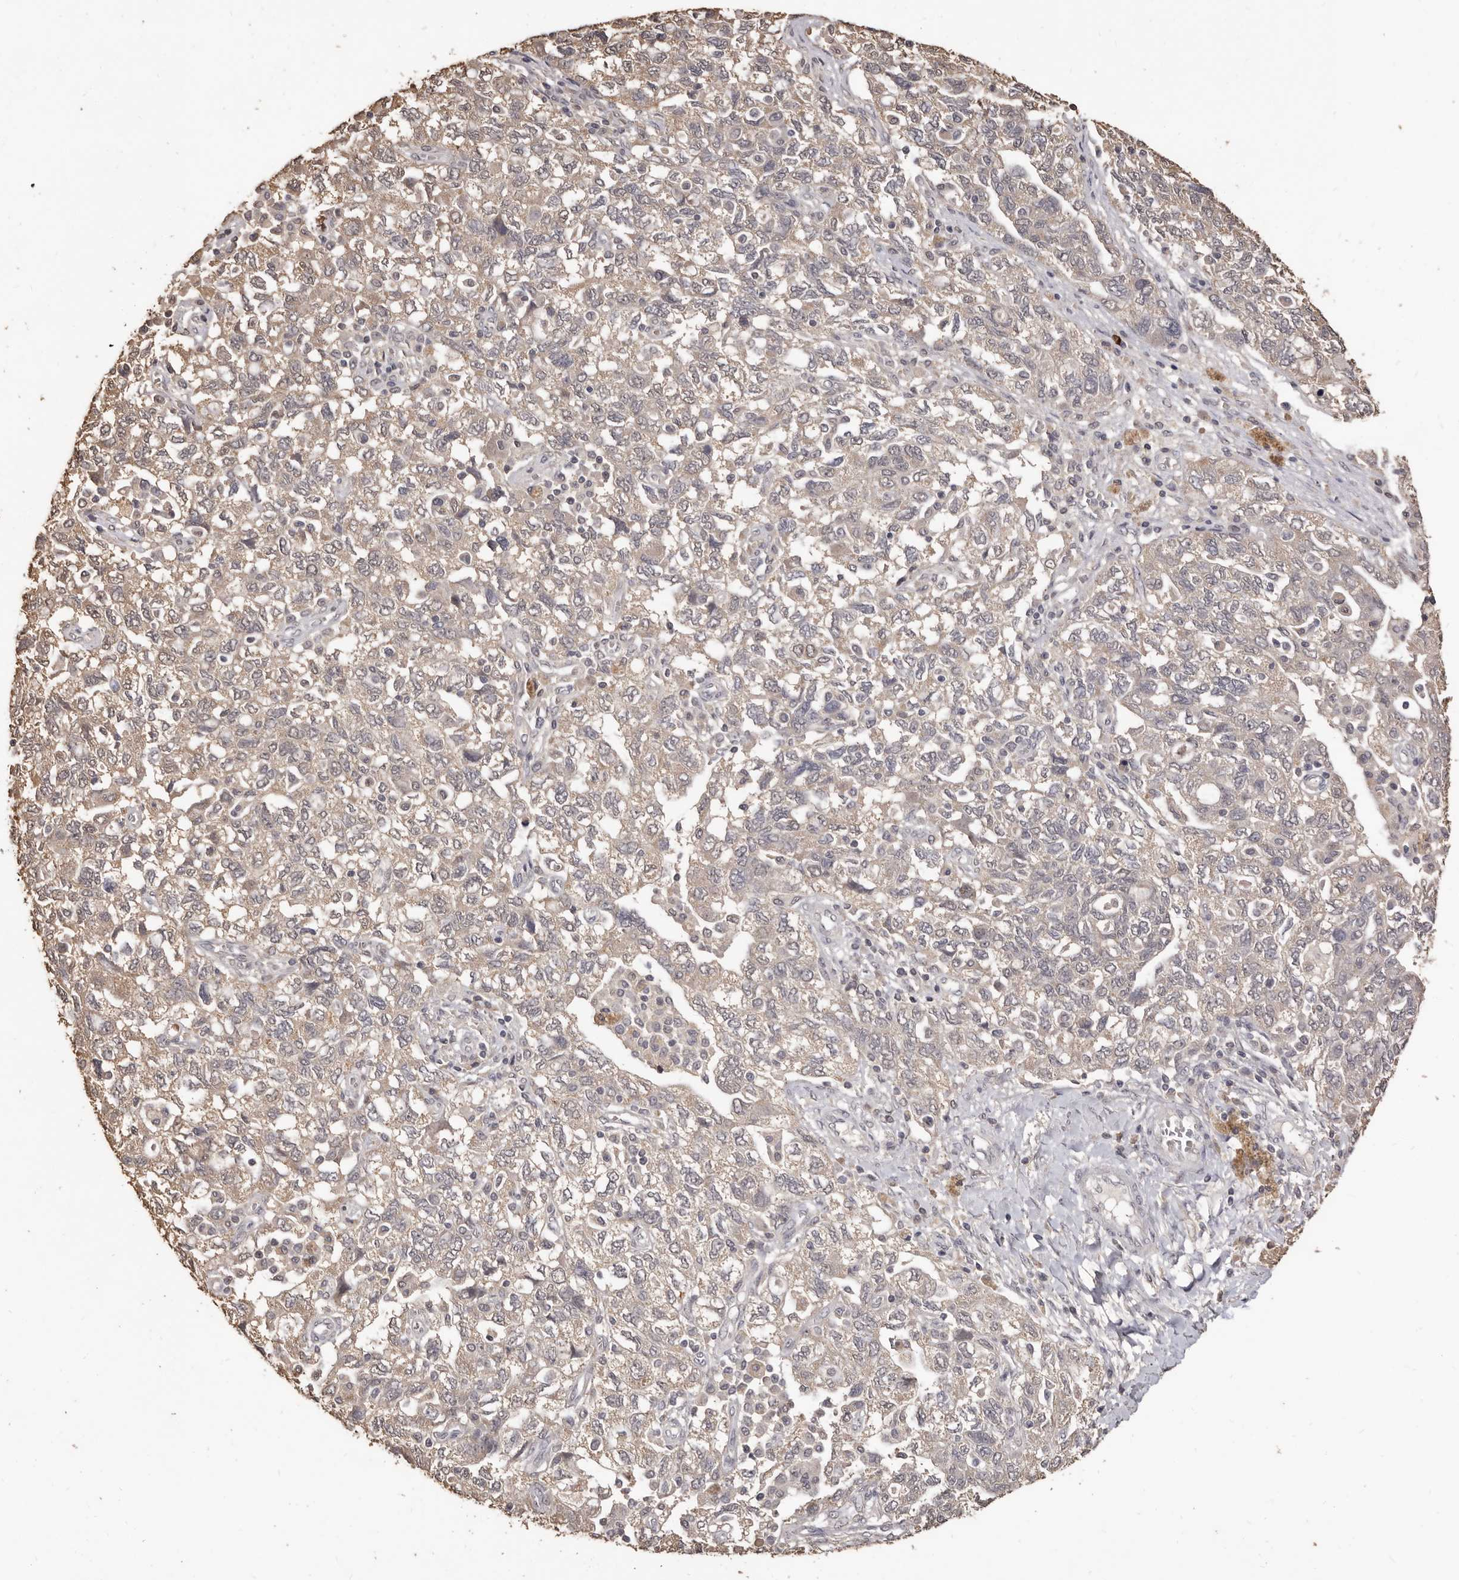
{"staining": {"intensity": "weak", "quantity": "25%-75%", "location": "cytoplasmic/membranous"}, "tissue": "ovarian cancer", "cell_type": "Tumor cells", "image_type": "cancer", "snomed": [{"axis": "morphology", "description": "Carcinoma, NOS"}, {"axis": "morphology", "description": "Cystadenocarcinoma, serous, NOS"}, {"axis": "topography", "description": "Ovary"}], "caption": "Protein staining displays weak cytoplasmic/membranous staining in approximately 25%-75% of tumor cells in ovarian carcinoma. The staining is performed using DAB brown chromogen to label protein expression. The nuclei are counter-stained blue using hematoxylin.", "gene": "INAVA", "patient": {"sex": "female", "age": 69}}